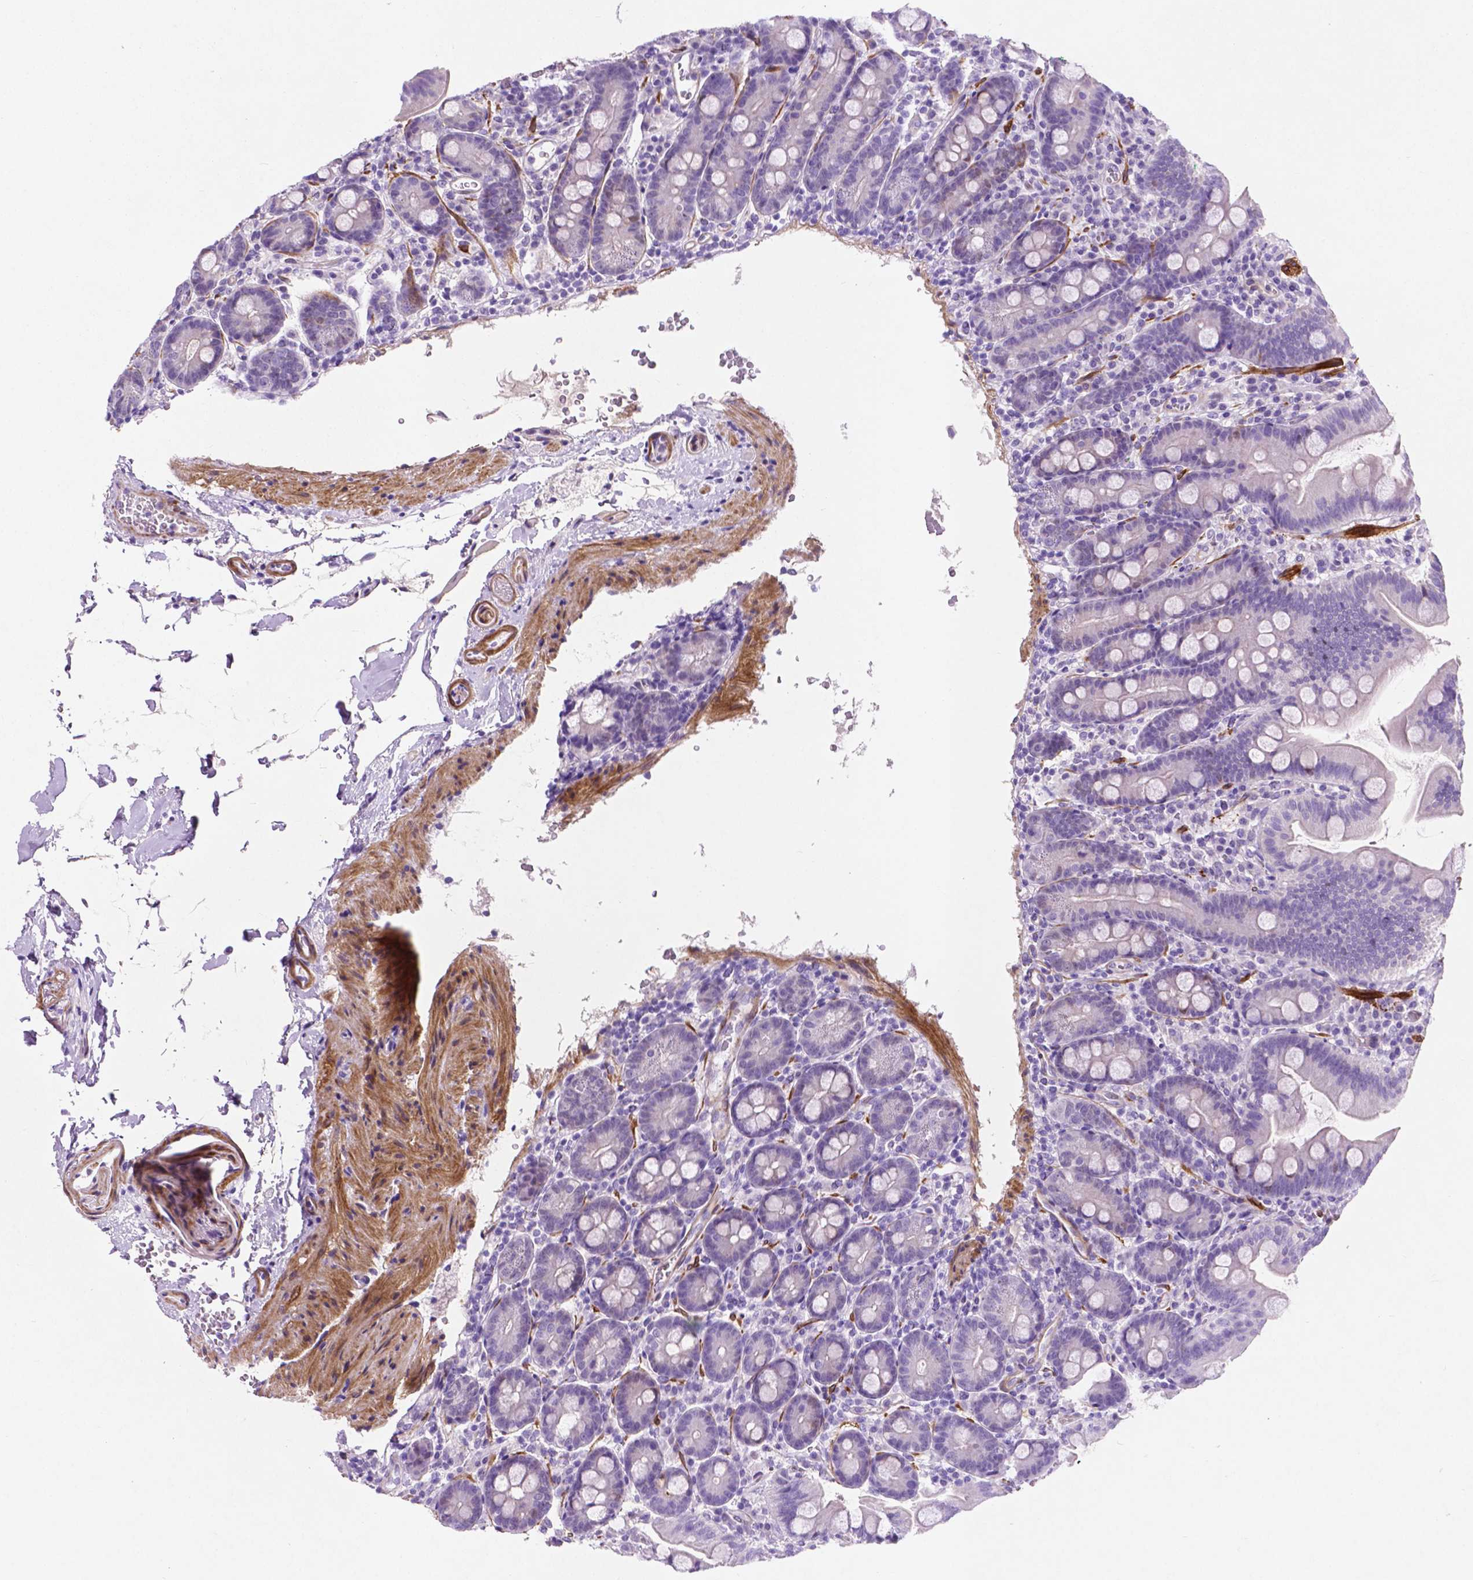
{"staining": {"intensity": "negative", "quantity": "none", "location": "none"}, "tissue": "duodenum", "cell_type": "Glandular cells", "image_type": "normal", "snomed": [{"axis": "morphology", "description": "Normal tissue, NOS"}, {"axis": "topography", "description": "Duodenum"}], "caption": "Glandular cells are negative for protein expression in normal human duodenum. The staining was performed using DAB (3,3'-diaminobenzidine) to visualize the protein expression in brown, while the nuclei were stained in blue with hematoxylin (Magnification: 20x).", "gene": "ASPG", "patient": {"sex": "male", "age": 59}}